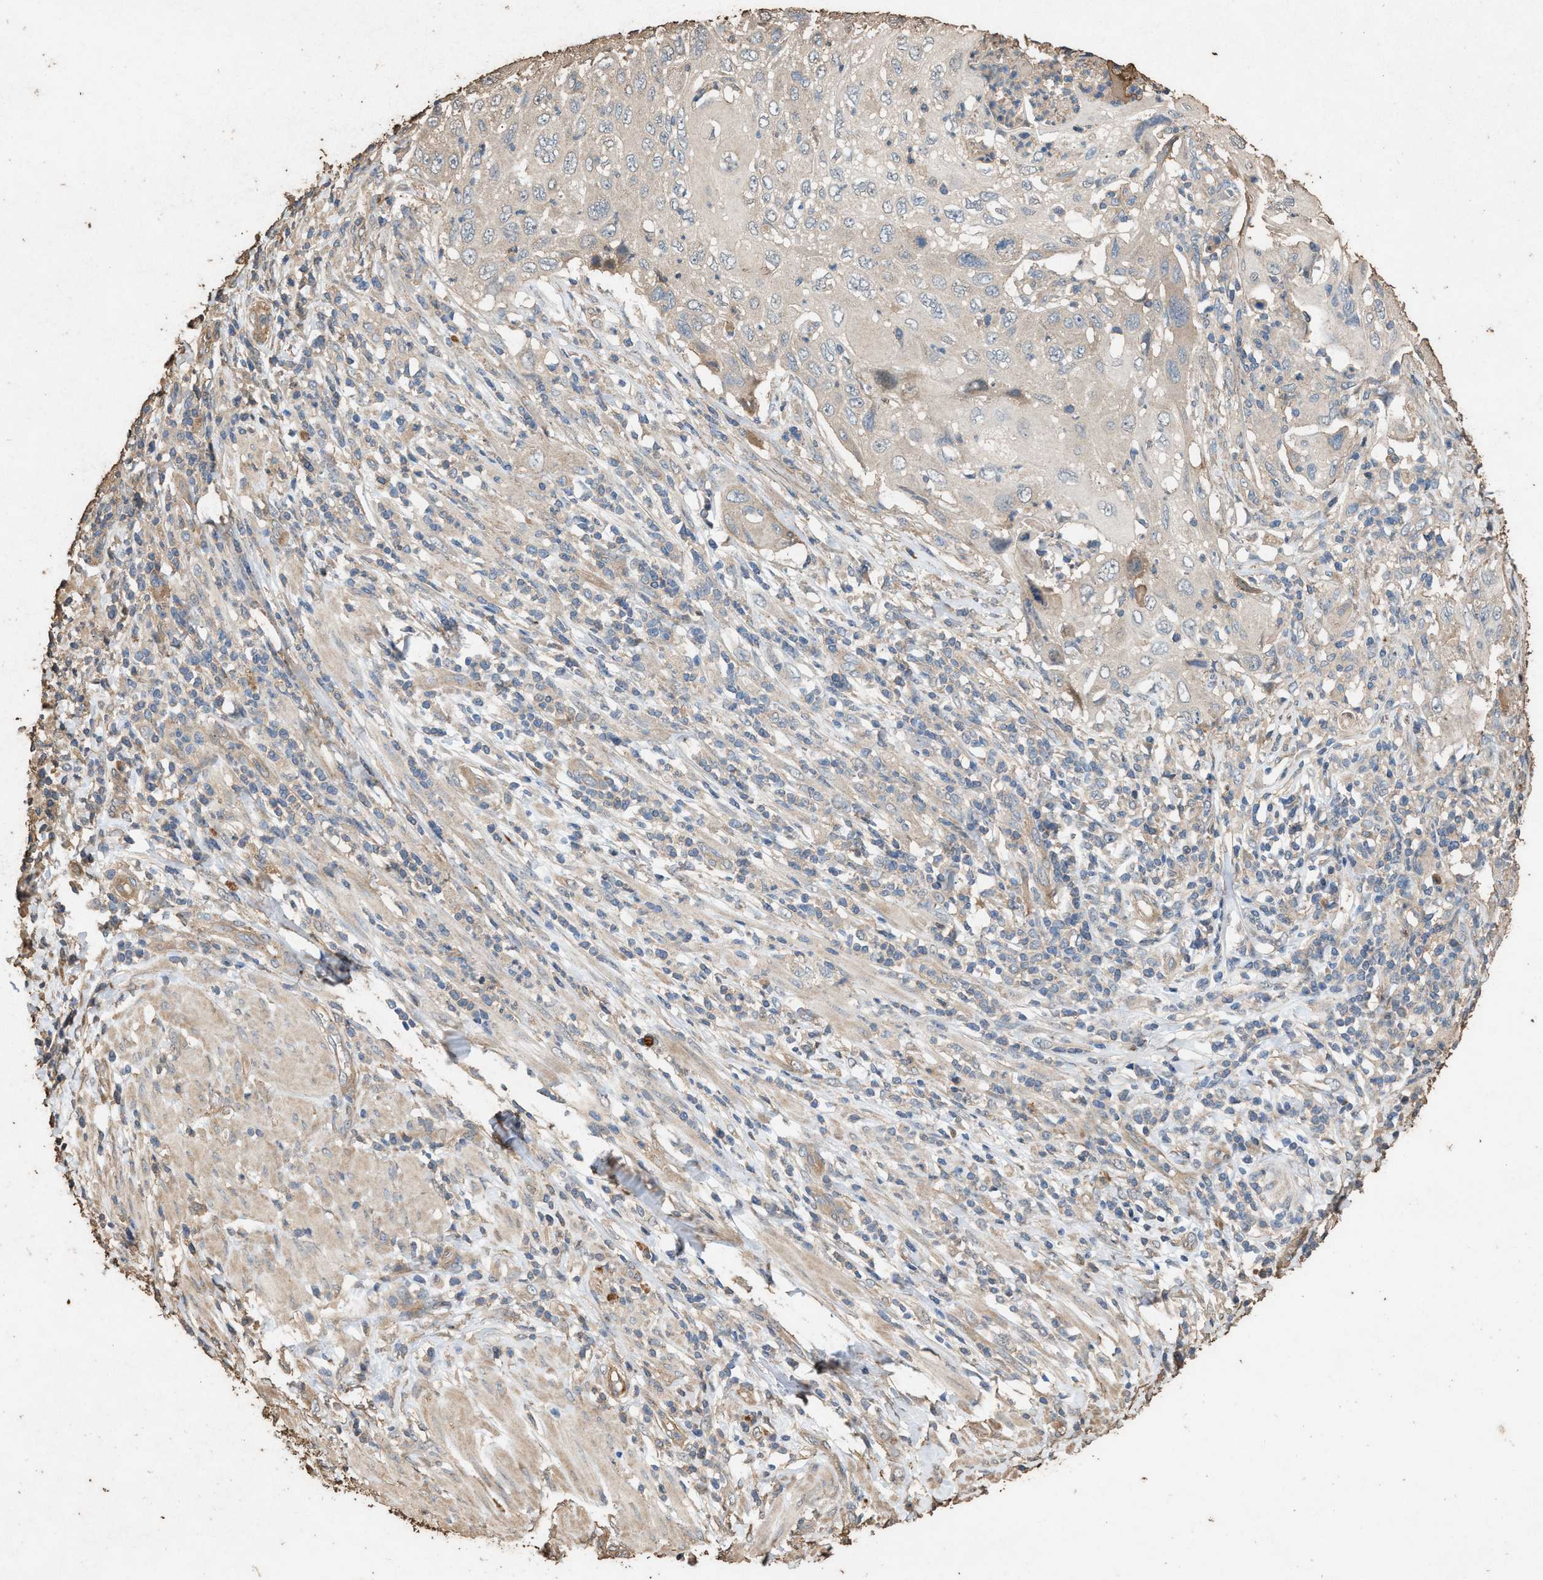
{"staining": {"intensity": "negative", "quantity": "none", "location": "none"}, "tissue": "cervical cancer", "cell_type": "Tumor cells", "image_type": "cancer", "snomed": [{"axis": "morphology", "description": "Squamous cell carcinoma, NOS"}, {"axis": "topography", "description": "Cervix"}], "caption": "The IHC histopathology image has no significant staining in tumor cells of cervical cancer (squamous cell carcinoma) tissue.", "gene": "DCAF7", "patient": {"sex": "female", "age": 70}}